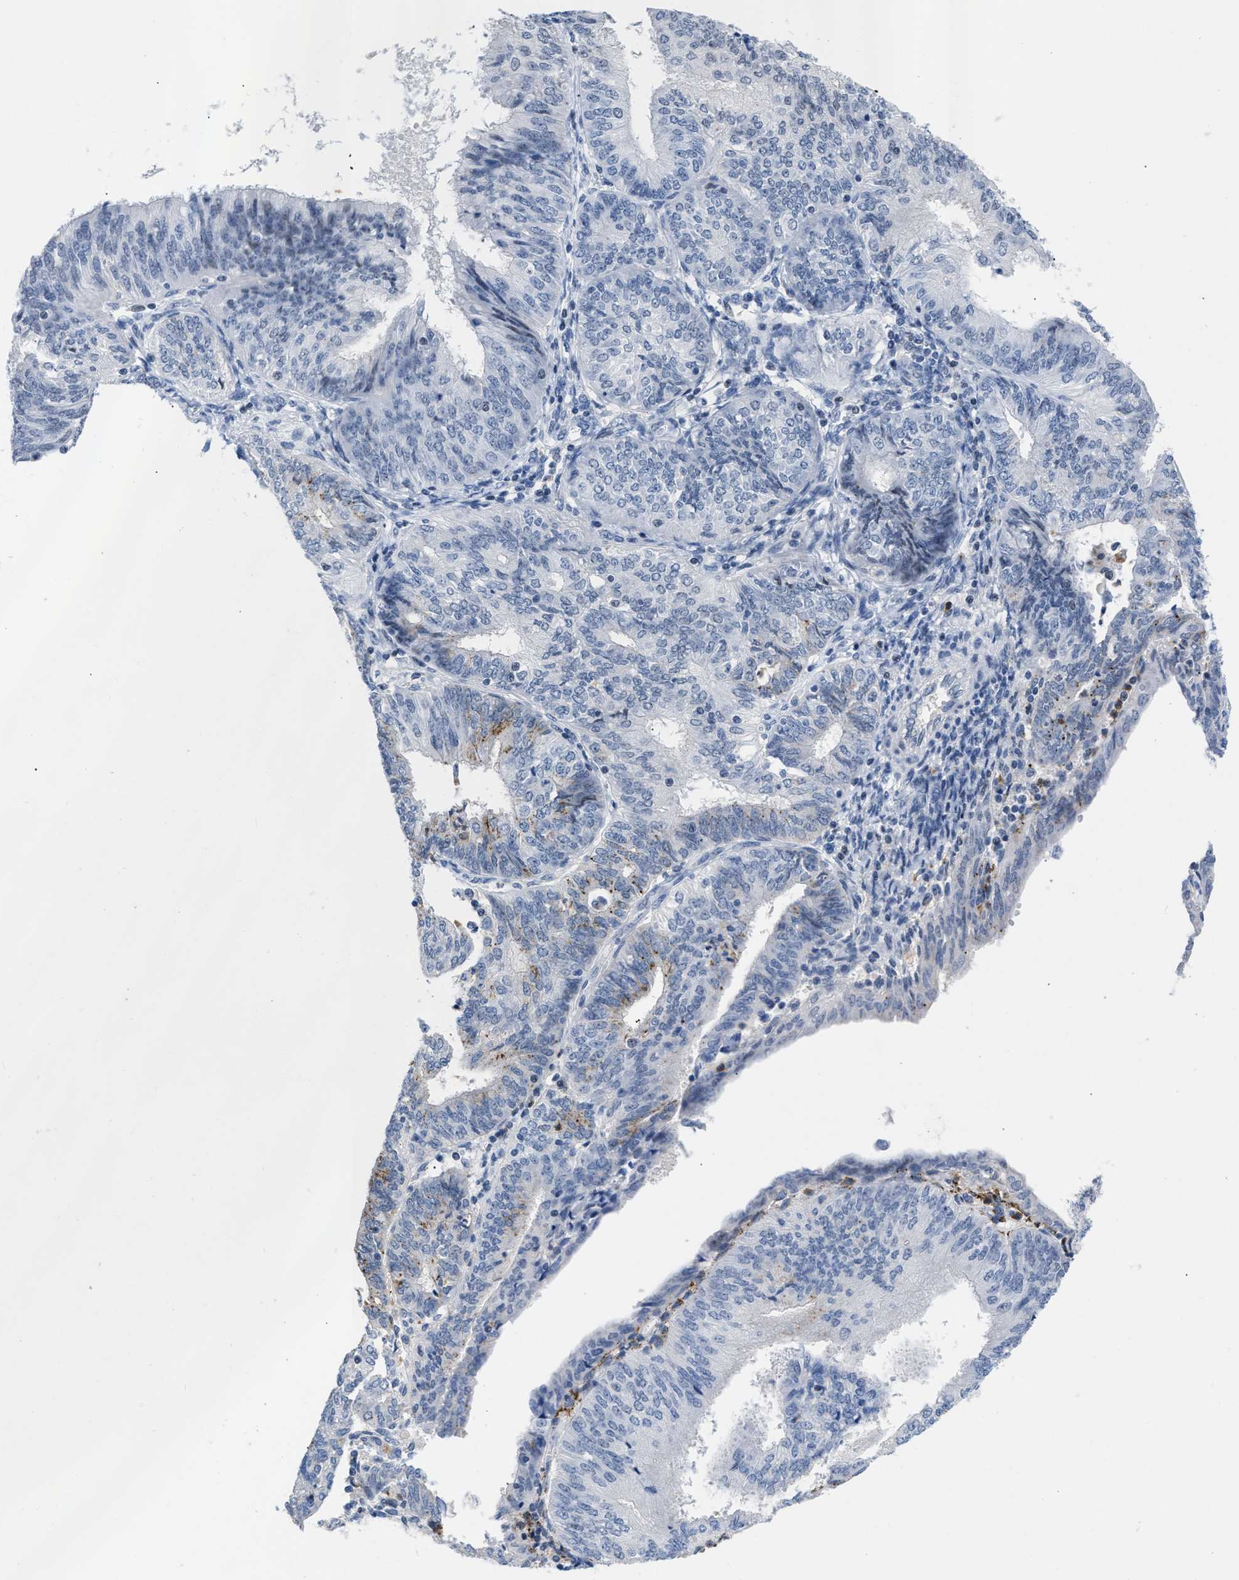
{"staining": {"intensity": "negative", "quantity": "none", "location": "none"}, "tissue": "endometrial cancer", "cell_type": "Tumor cells", "image_type": "cancer", "snomed": [{"axis": "morphology", "description": "Adenocarcinoma, NOS"}, {"axis": "topography", "description": "Endometrium"}], "caption": "Human endometrial cancer stained for a protein using IHC exhibits no staining in tumor cells.", "gene": "BOLL", "patient": {"sex": "female", "age": 58}}